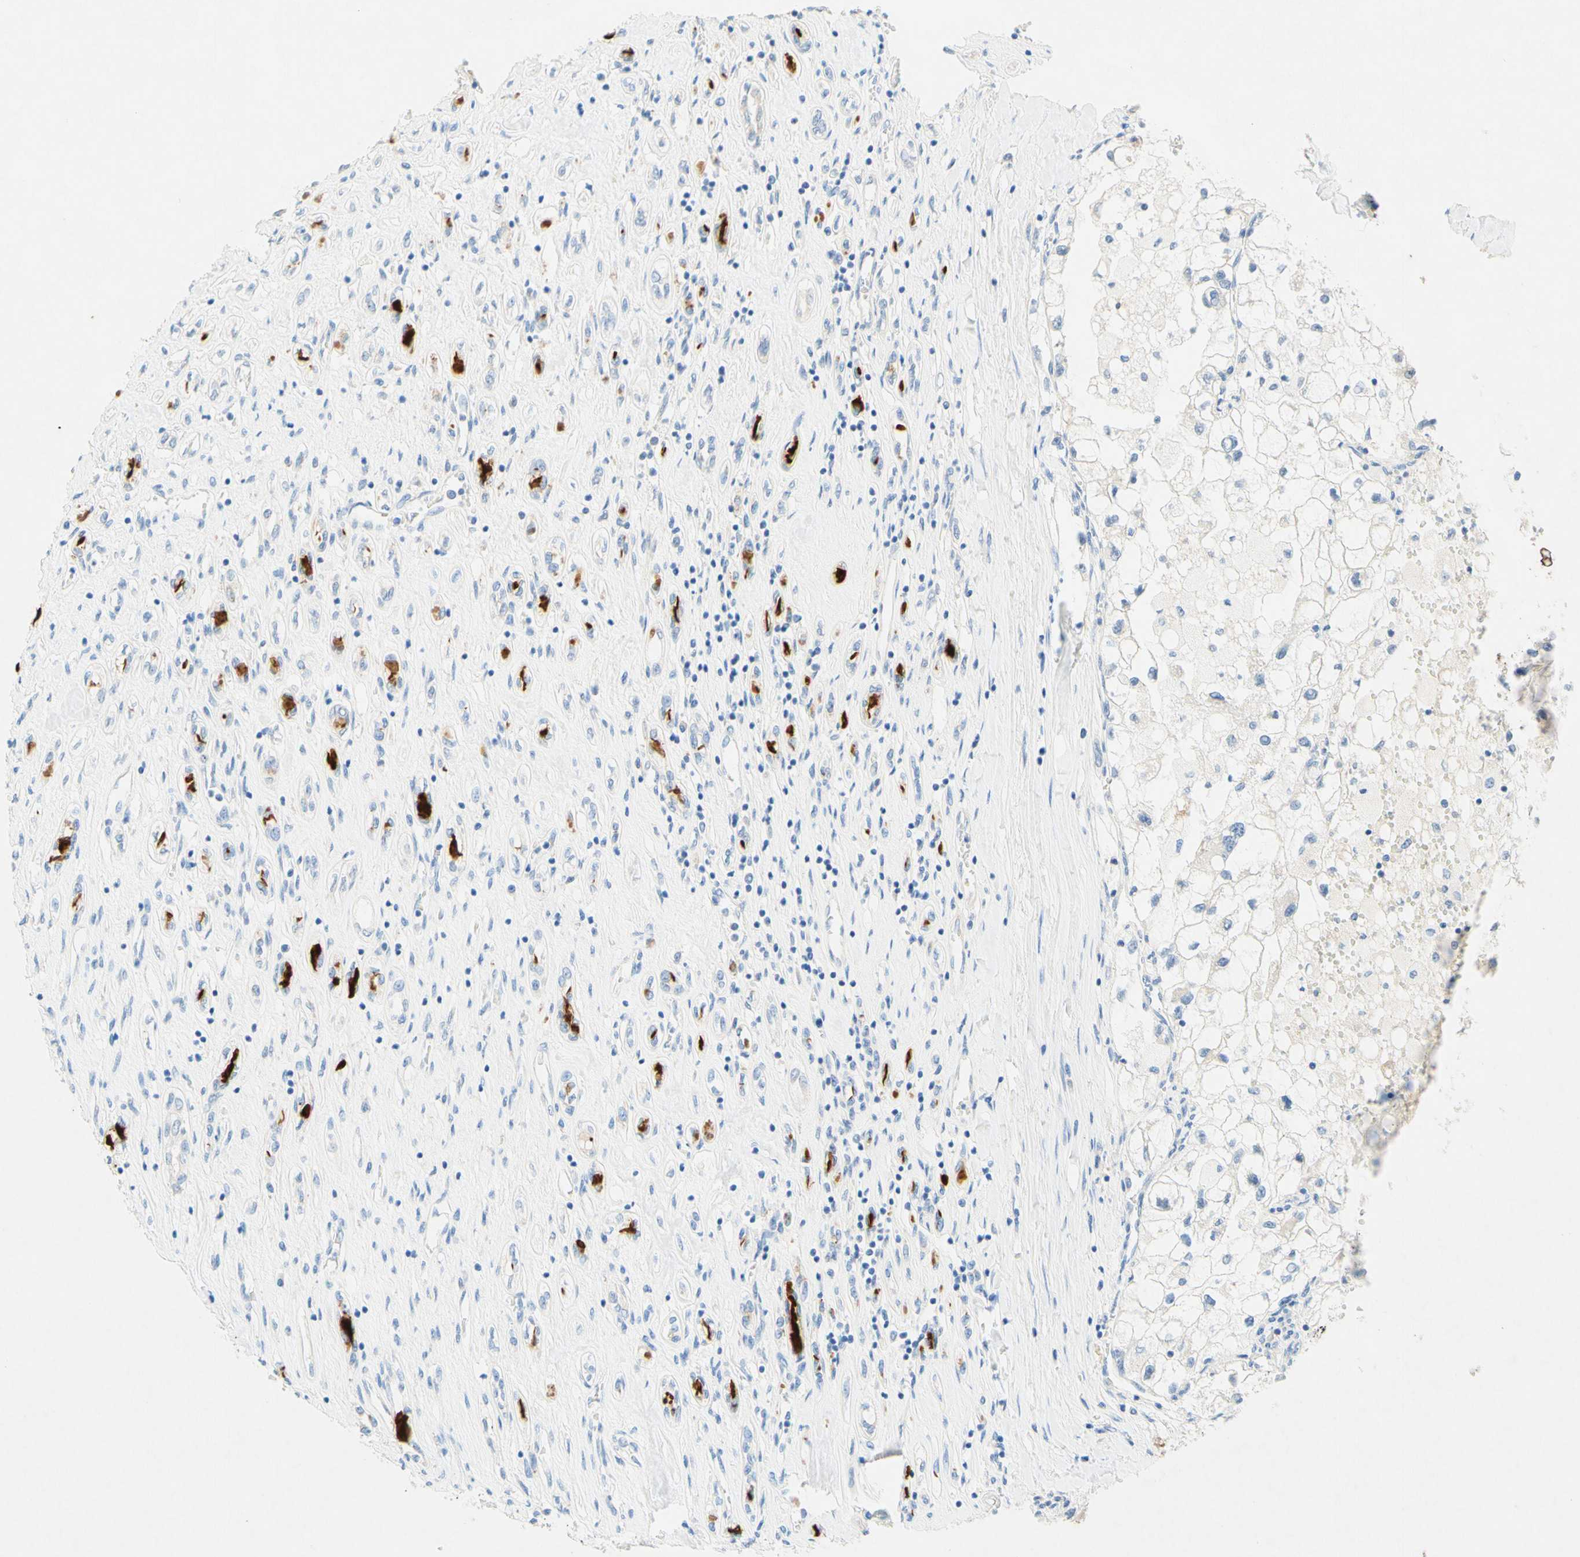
{"staining": {"intensity": "negative", "quantity": "none", "location": "none"}, "tissue": "renal cancer", "cell_type": "Tumor cells", "image_type": "cancer", "snomed": [{"axis": "morphology", "description": "Adenocarcinoma, NOS"}, {"axis": "topography", "description": "Kidney"}], "caption": "Image shows no significant protein expression in tumor cells of adenocarcinoma (renal).", "gene": "SLC46A1", "patient": {"sex": "female", "age": 70}}